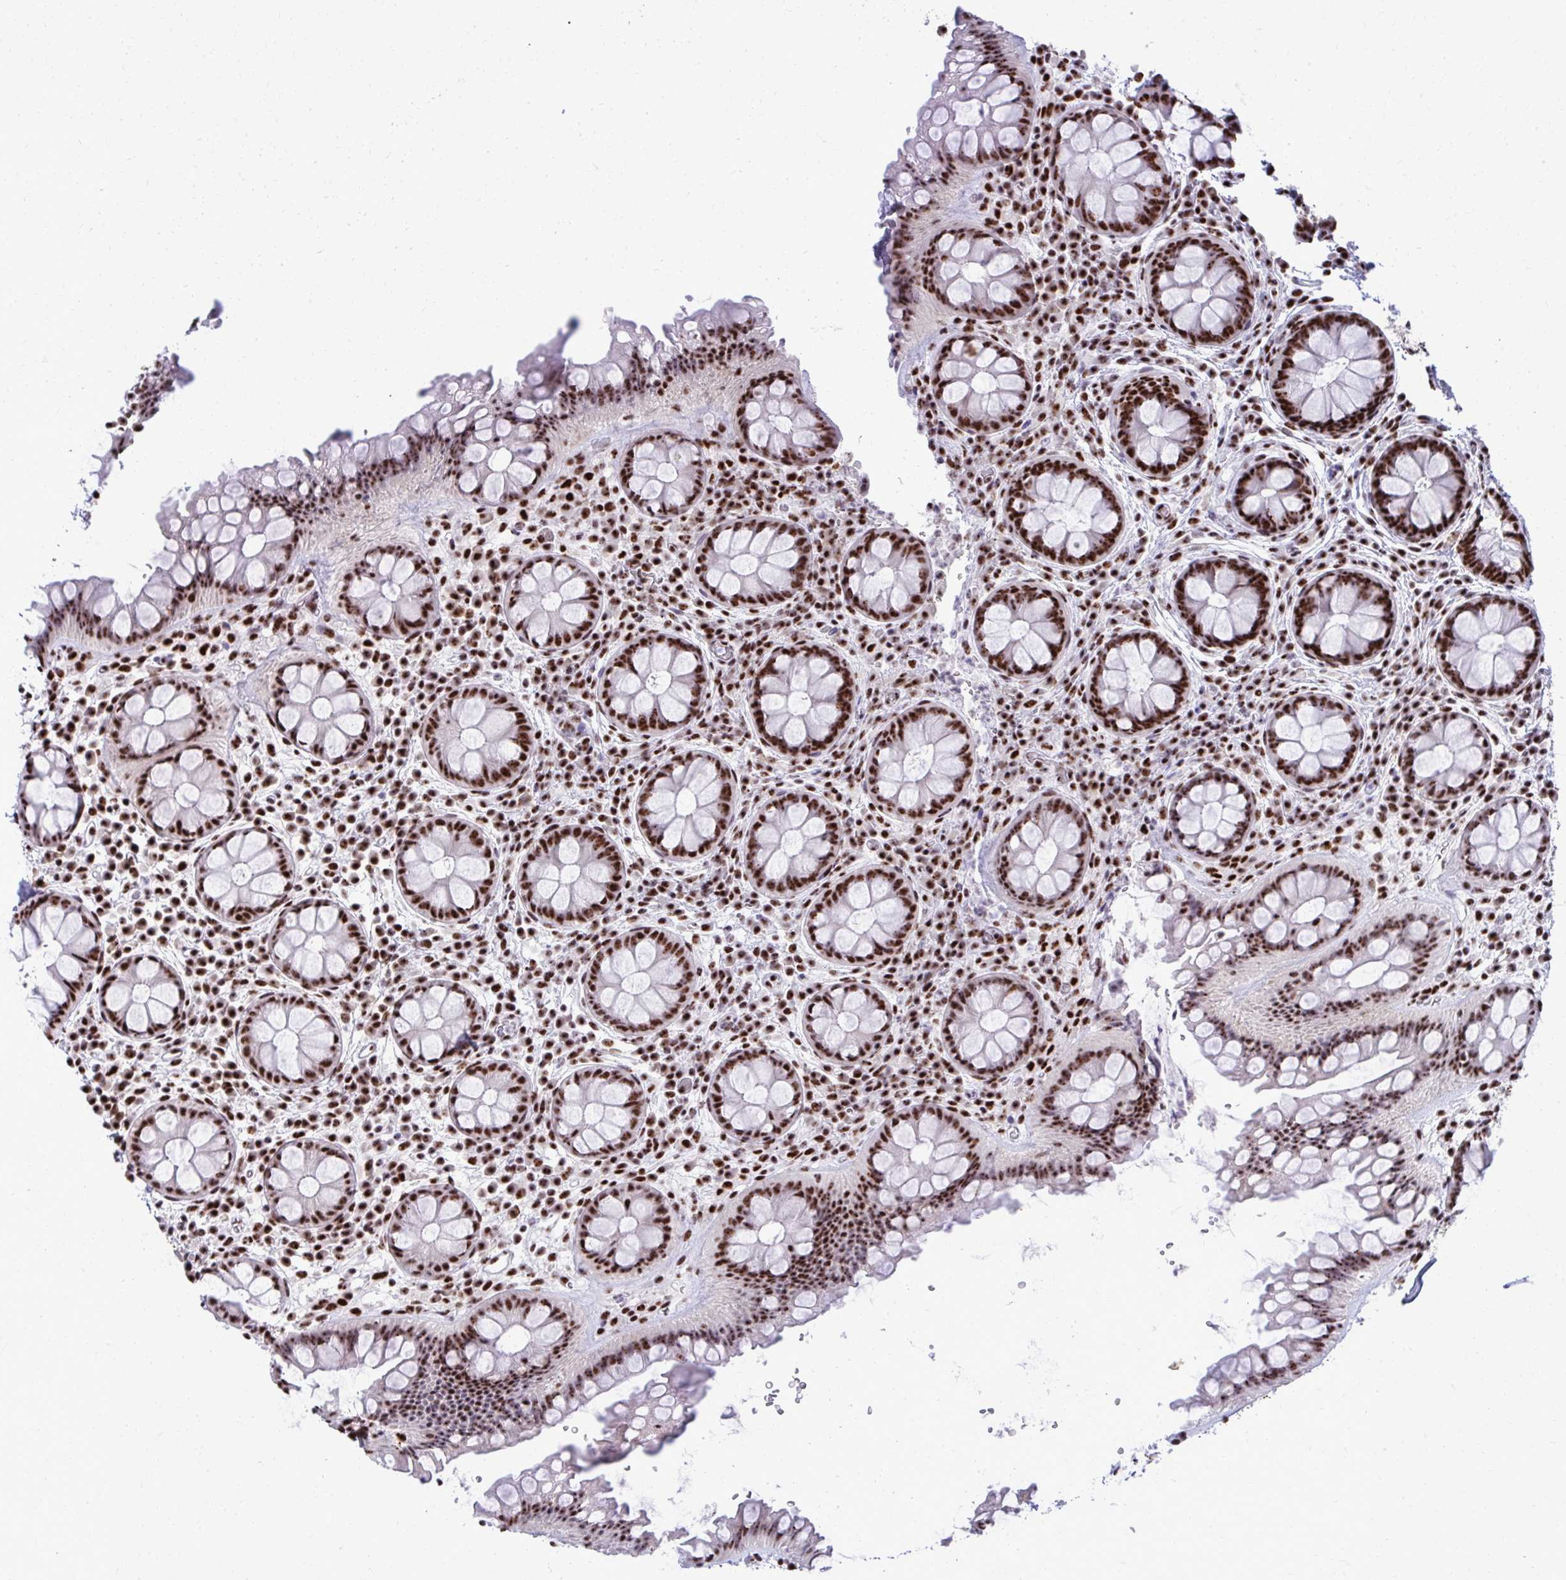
{"staining": {"intensity": "strong", "quantity": ">75%", "location": "nuclear"}, "tissue": "rectum", "cell_type": "Glandular cells", "image_type": "normal", "snomed": [{"axis": "morphology", "description": "Normal tissue, NOS"}, {"axis": "topography", "description": "Rectum"}], "caption": "High-power microscopy captured an immunohistochemistry (IHC) photomicrograph of unremarkable rectum, revealing strong nuclear staining in about >75% of glandular cells. Ihc stains the protein of interest in brown and the nuclei are stained blue.", "gene": "PELP1", "patient": {"sex": "female", "age": 69}}